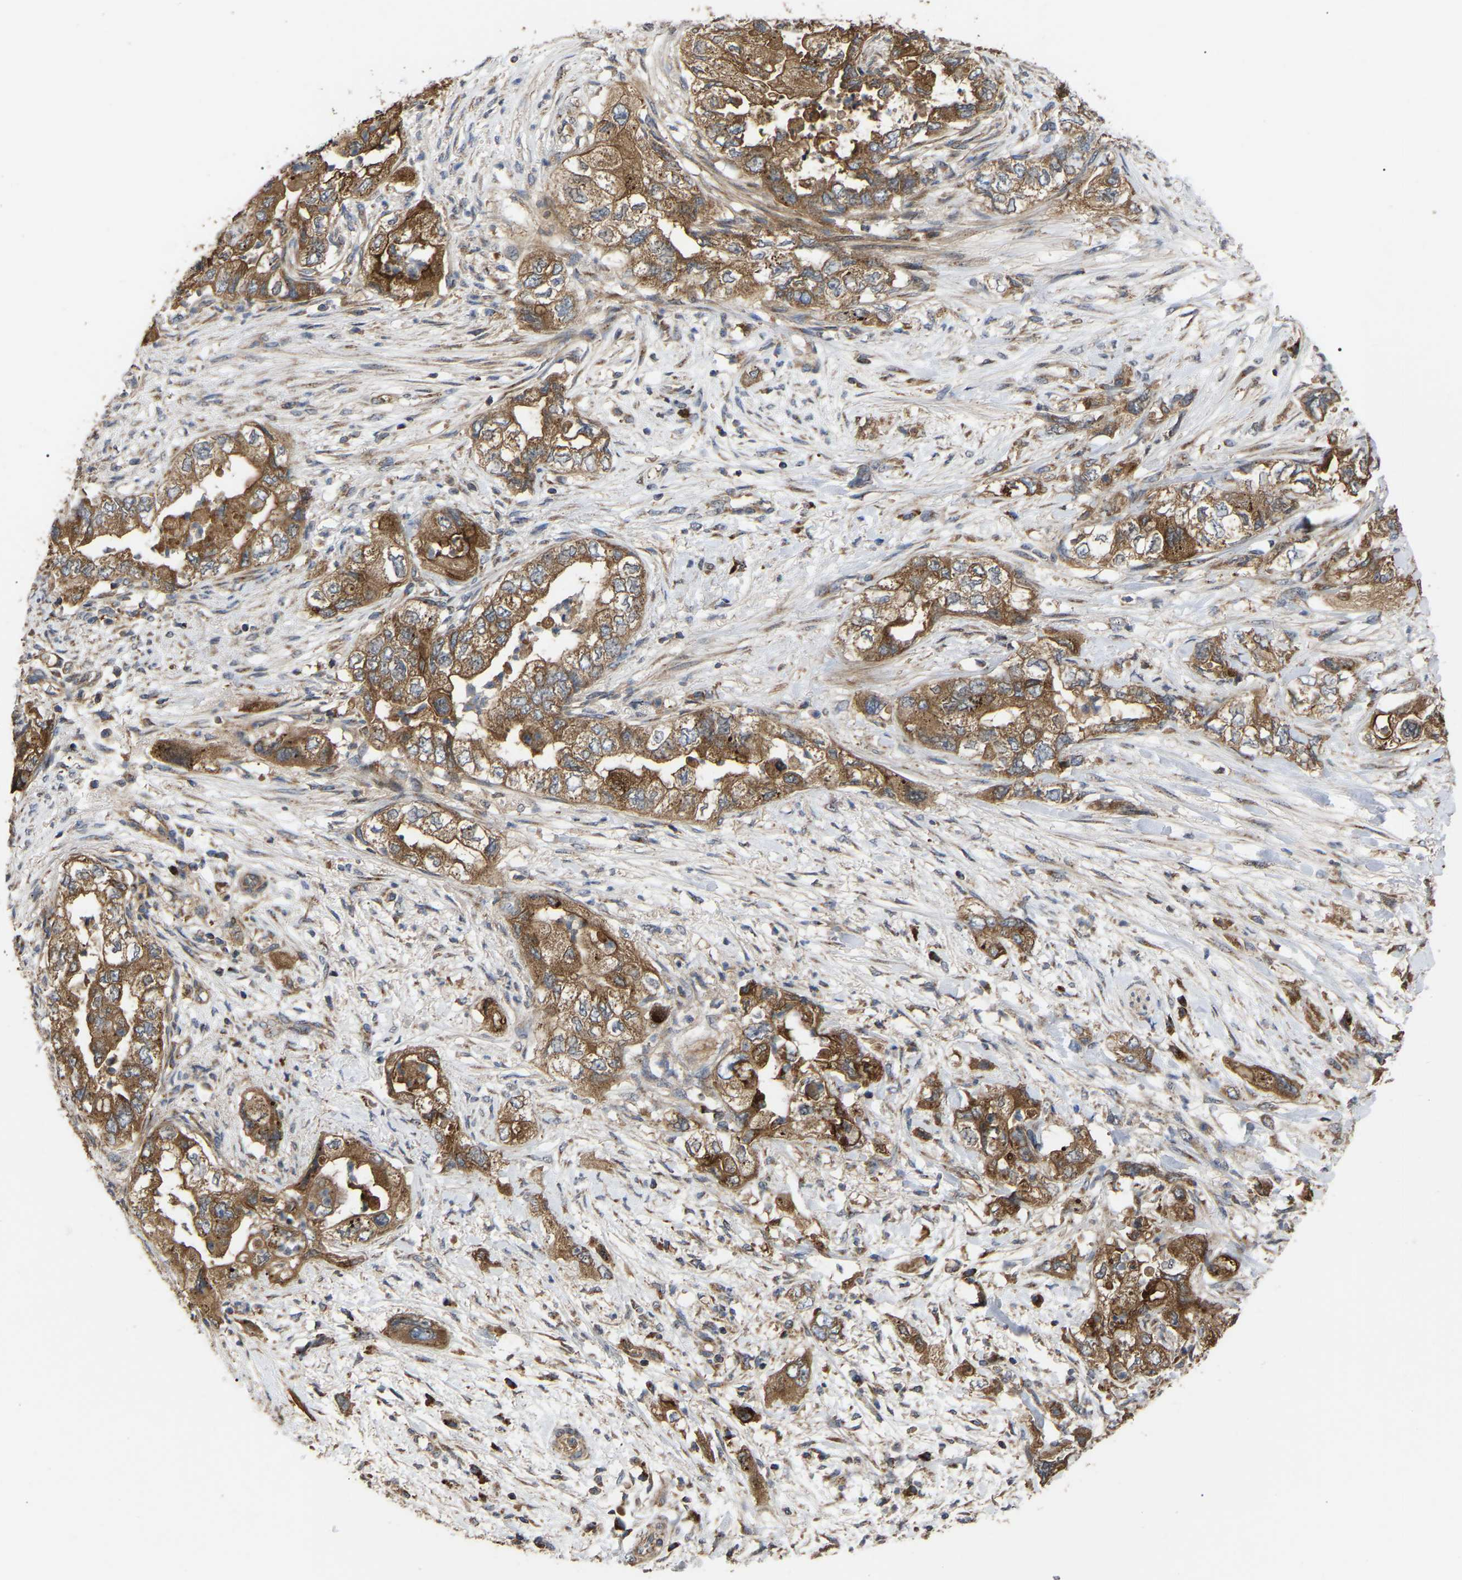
{"staining": {"intensity": "moderate", "quantity": ">75%", "location": "cytoplasmic/membranous"}, "tissue": "pancreatic cancer", "cell_type": "Tumor cells", "image_type": "cancer", "snomed": [{"axis": "morphology", "description": "Adenocarcinoma, NOS"}, {"axis": "topography", "description": "Pancreas"}], "caption": "This is an image of immunohistochemistry staining of adenocarcinoma (pancreatic), which shows moderate expression in the cytoplasmic/membranous of tumor cells.", "gene": "GCC1", "patient": {"sex": "female", "age": 73}}